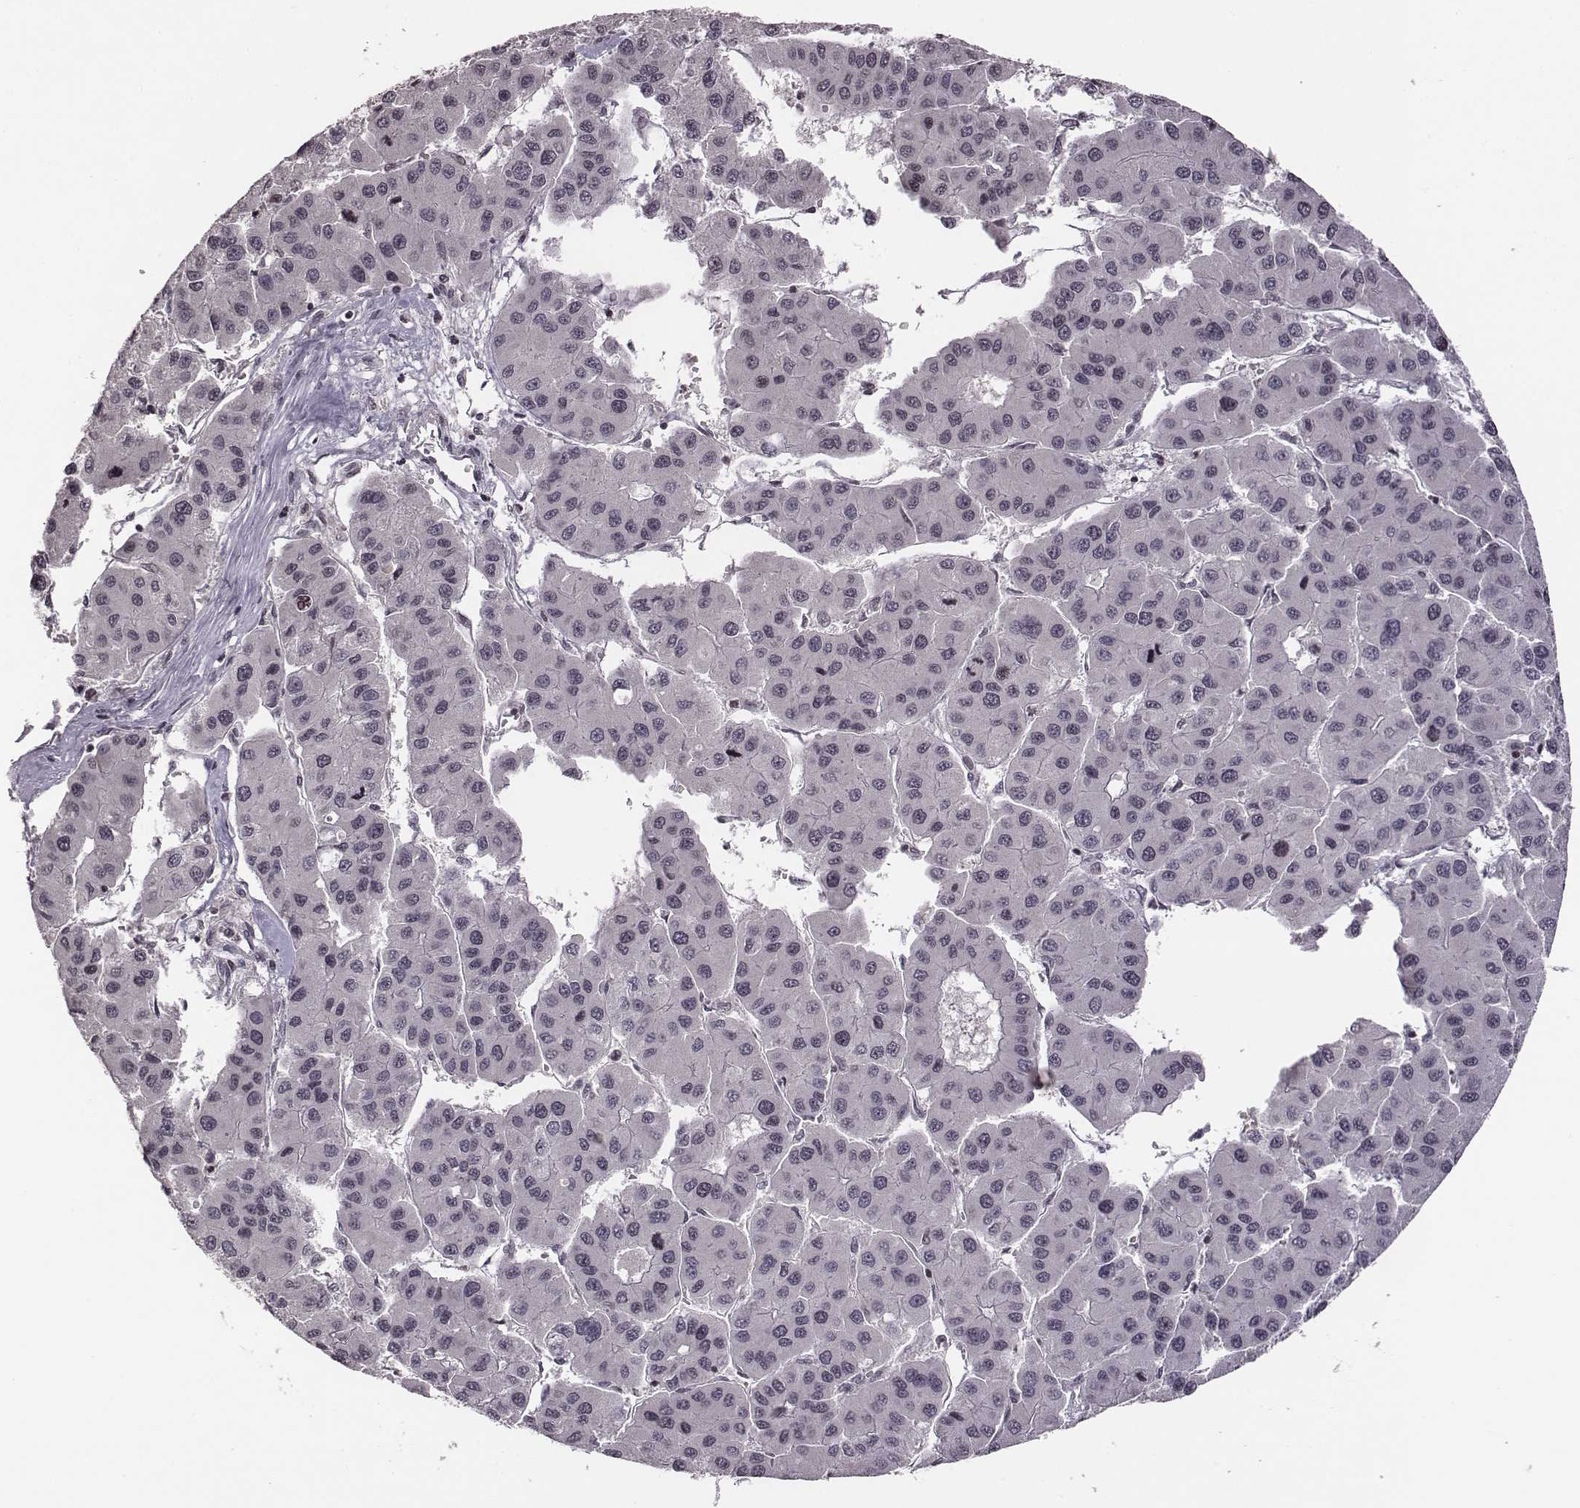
{"staining": {"intensity": "negative", "quantity": "none", "location": "none"}, "tissue": "liver cancer", "cell_type": "Tumor cells", "image_type": "cancer", "snomed": [{"axis": "morphology", "description": "Carcinoma, Hepatocellular, NOS"}, {"axis": "topography", "description": "Liver"}], "caption": "Immunohistochemistry image of liver cancer (hepatocellular carcinoma) stained for a protein (brown), which exhibits no staining in tumor cells.", "gene": "GRM4", "patient": {"sex": "male", "age": 73}}